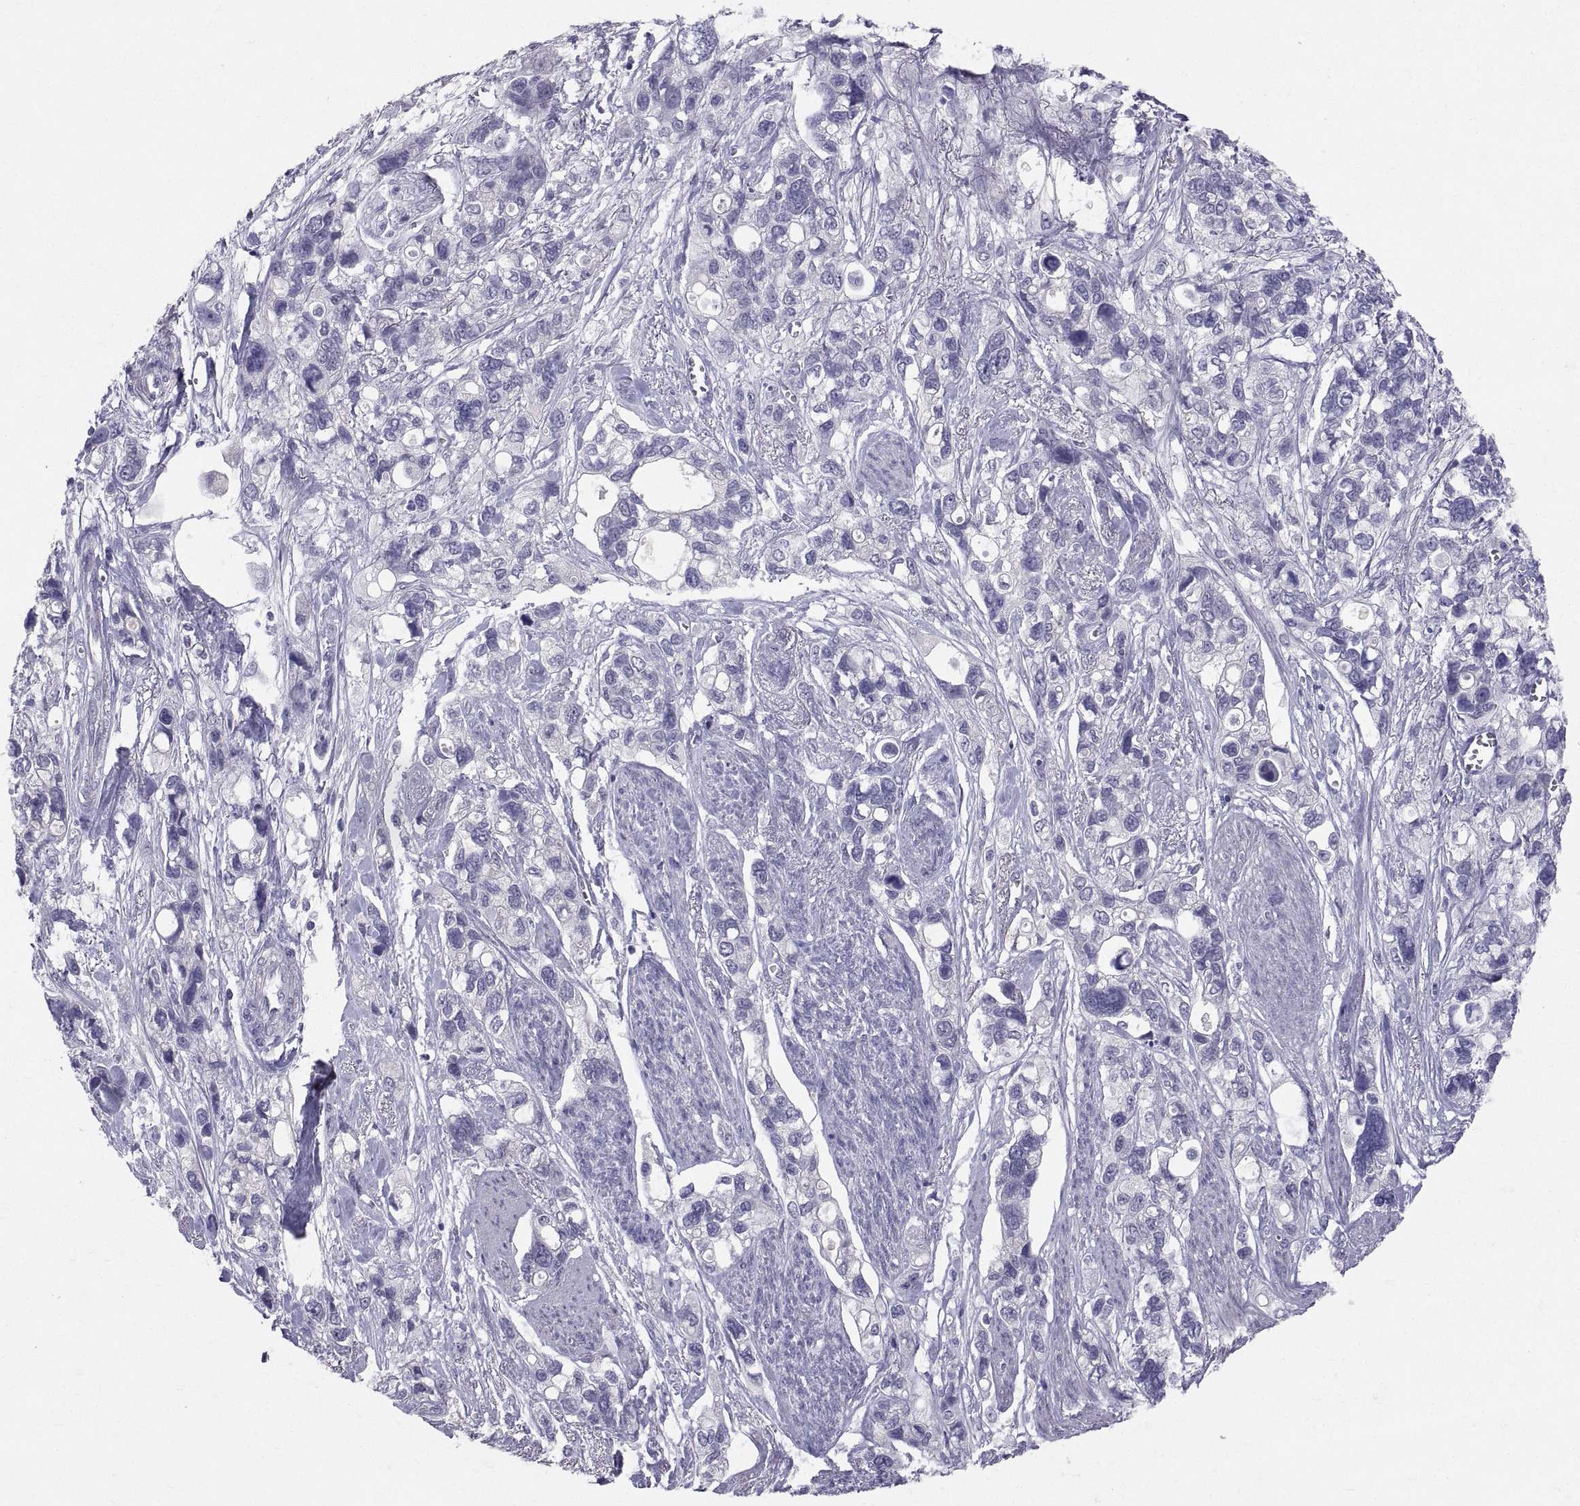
{"staining": {"intensity": "negative", "quantity": "none", "location": "none"}, "tissue": "stomach cancer", "cell_type": "Tumor cells", "image_type": "cancer", "snomed": [{"axis": "morphology", "description": "Adenocarcinoma, NOS"}, {"axis": "topography", "description": "Stomach, upper"}], "caption": "Immunohistochemistry (IHC) histopathology image of neoplastic tissue: stomach cancer (adenocarcinoma) stained with DAB (3,3'-diaminobenzidine) demonstrates no significant protein expression in tumor cells.", "gene": "PTN", "patient": {"sex": "female", "age": 81}}